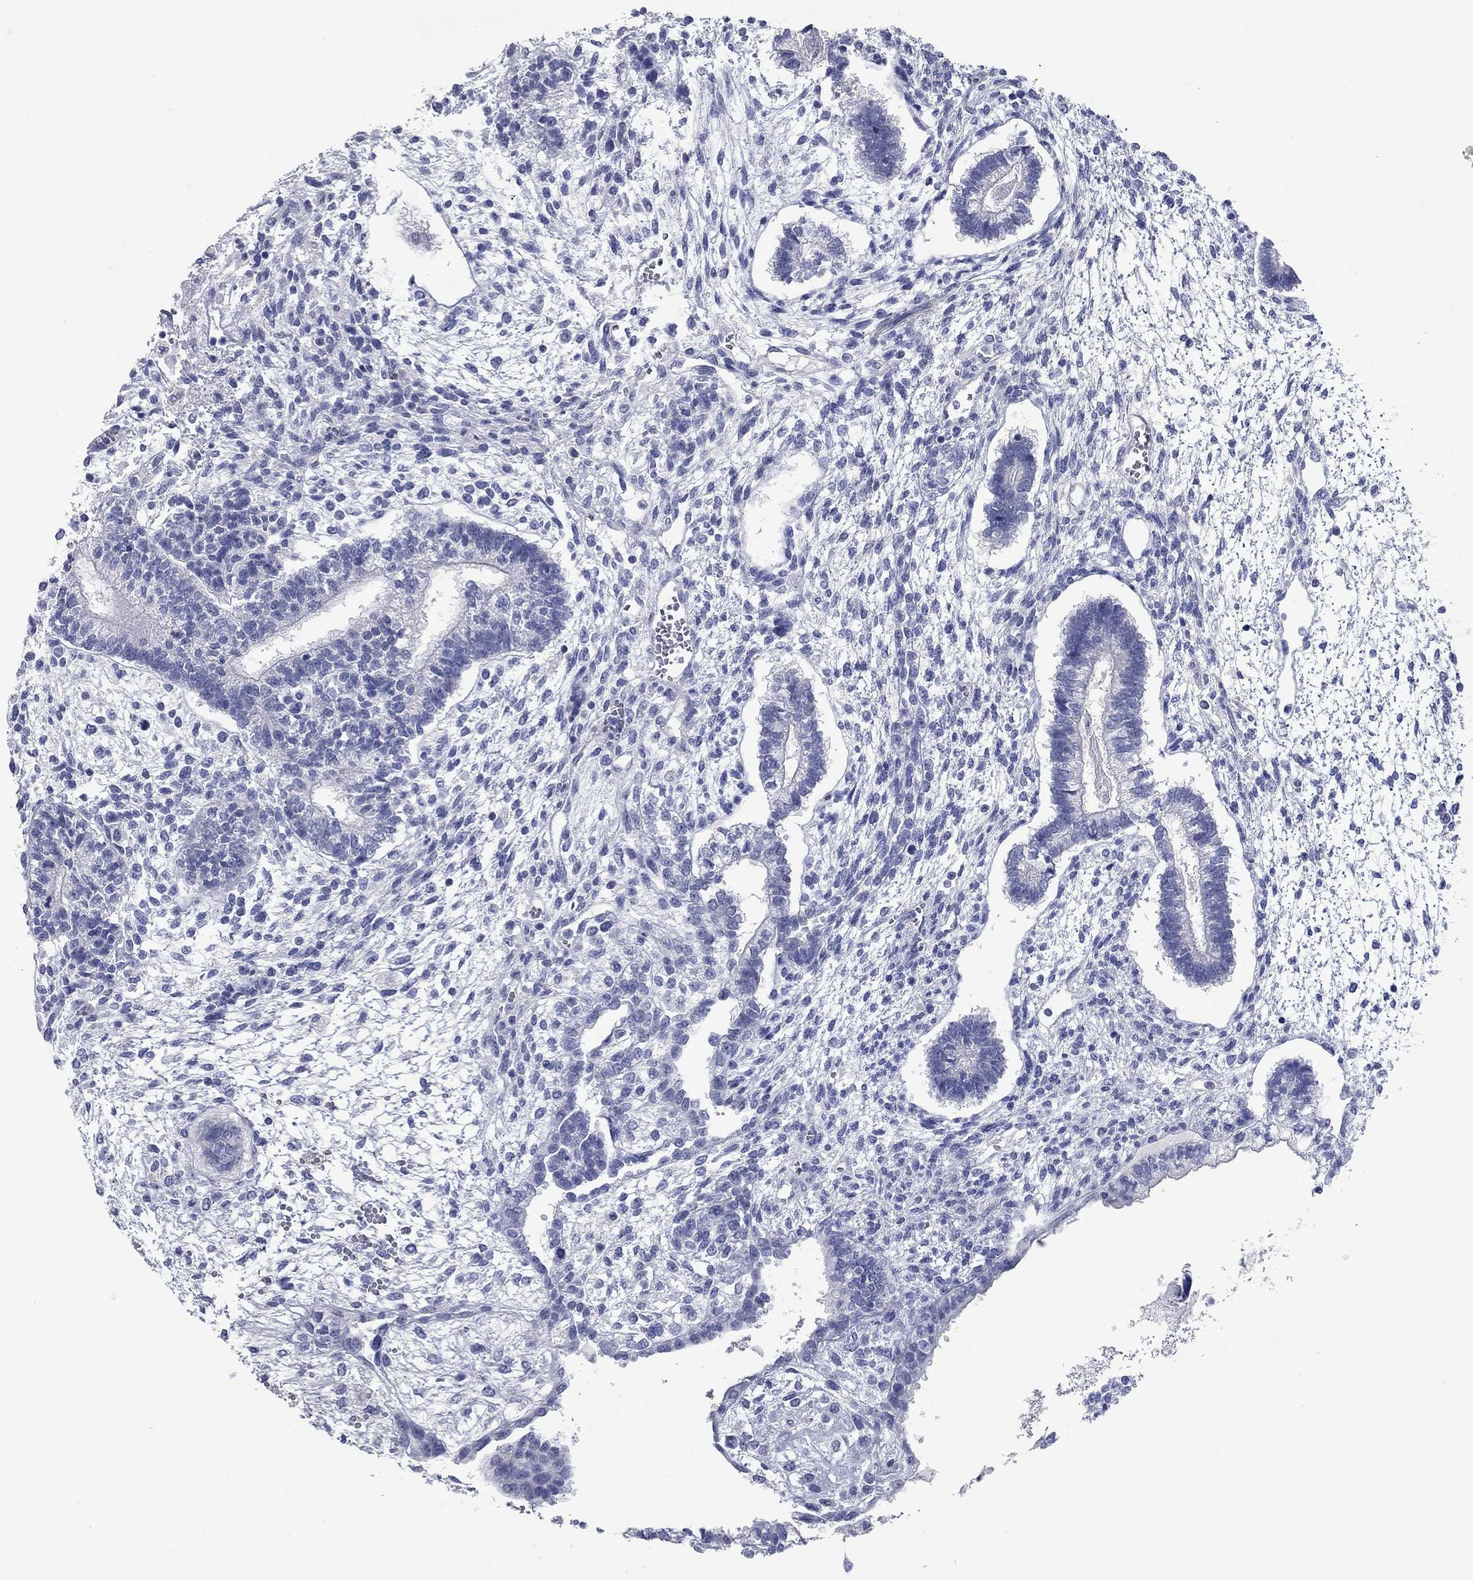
{"staining": {"intensity": "negative", "quantity": "none", "location": "none"}, "tissue": "testis cancer", "cell_type": "Tumor cells", "image_type": "cancer", "snomed": [{"axis": "morphology", "description": "Carcinoma, Embryonal, NOS"}, {"axis": "topography", "description": "Testis"}], "caption": "Image shows no significant protein positivity in tumor cells of embryonal carcinoma (testis). (DAB (3,3'-diaminobenzidine) immunohistochemistry with hematoxylin counter stain).", "gene": "KIRREL2", "patient": {"sex": "male", "age": 37}}